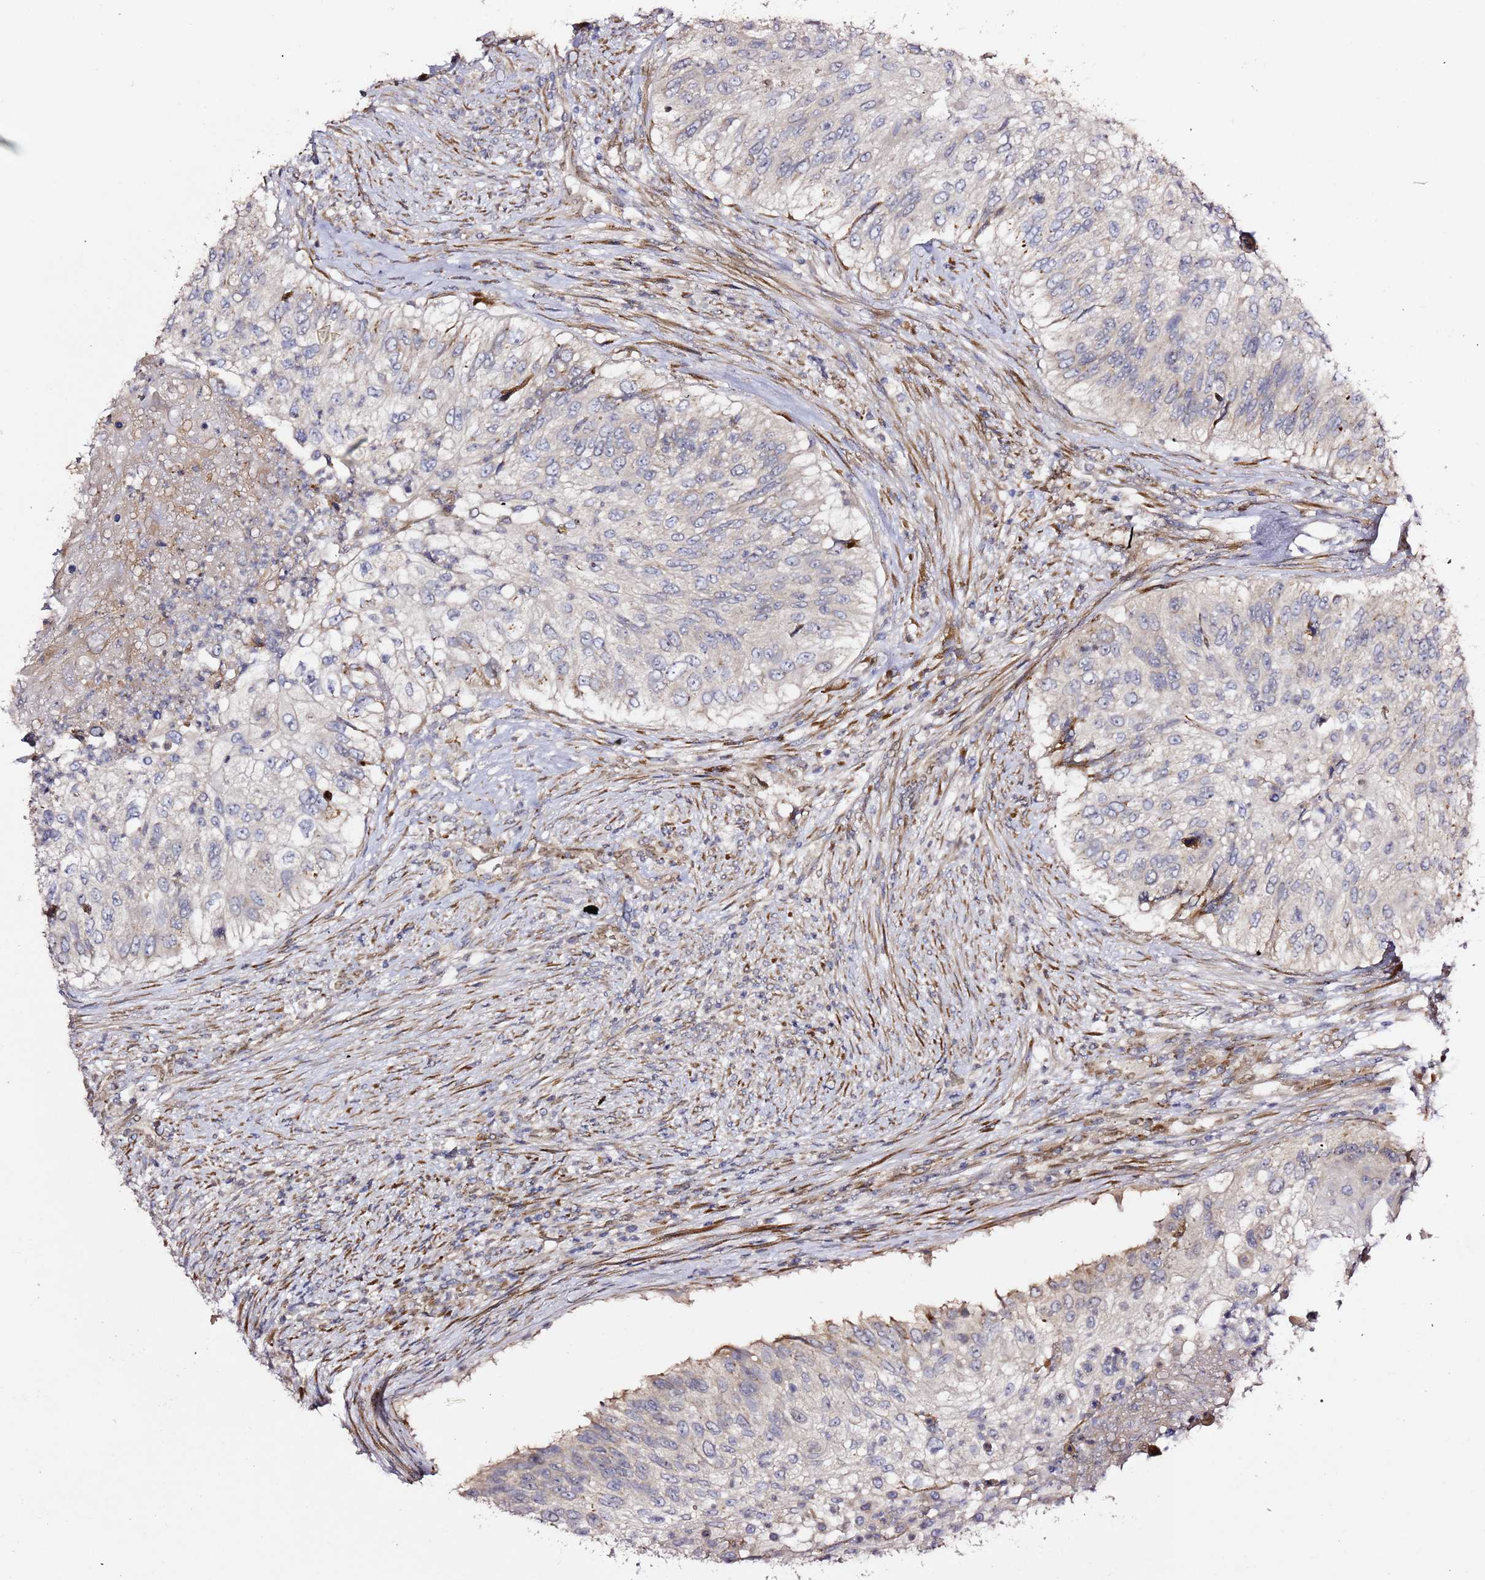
{"staining": {"intensity": "negative", "quantity": "none", "location": "none"}, "tissue": "urothelial cancer", "cell_type": "Tumor cells", "image_type": "cancer", "snomed": [{"axis": "morphology", "description": "Urothelial carcinoma, High grade"}, {"axis": "topography", "description": "Urinary bladder"}], "caption": "High magnification brightfield microscopy of high-grade urothelial carcinoma stained with DAB (3,3'-diaminobenzidine) (brown) and counterstained with hematoxylin (blue): tumor cells show no significant positivity. (Brightfield microscopy of DAB (3,3'-diaminobenzidine) IHC at high magnification).", "gene": "HSD17B7", "patient": {"sex": "female", "age": 60}}